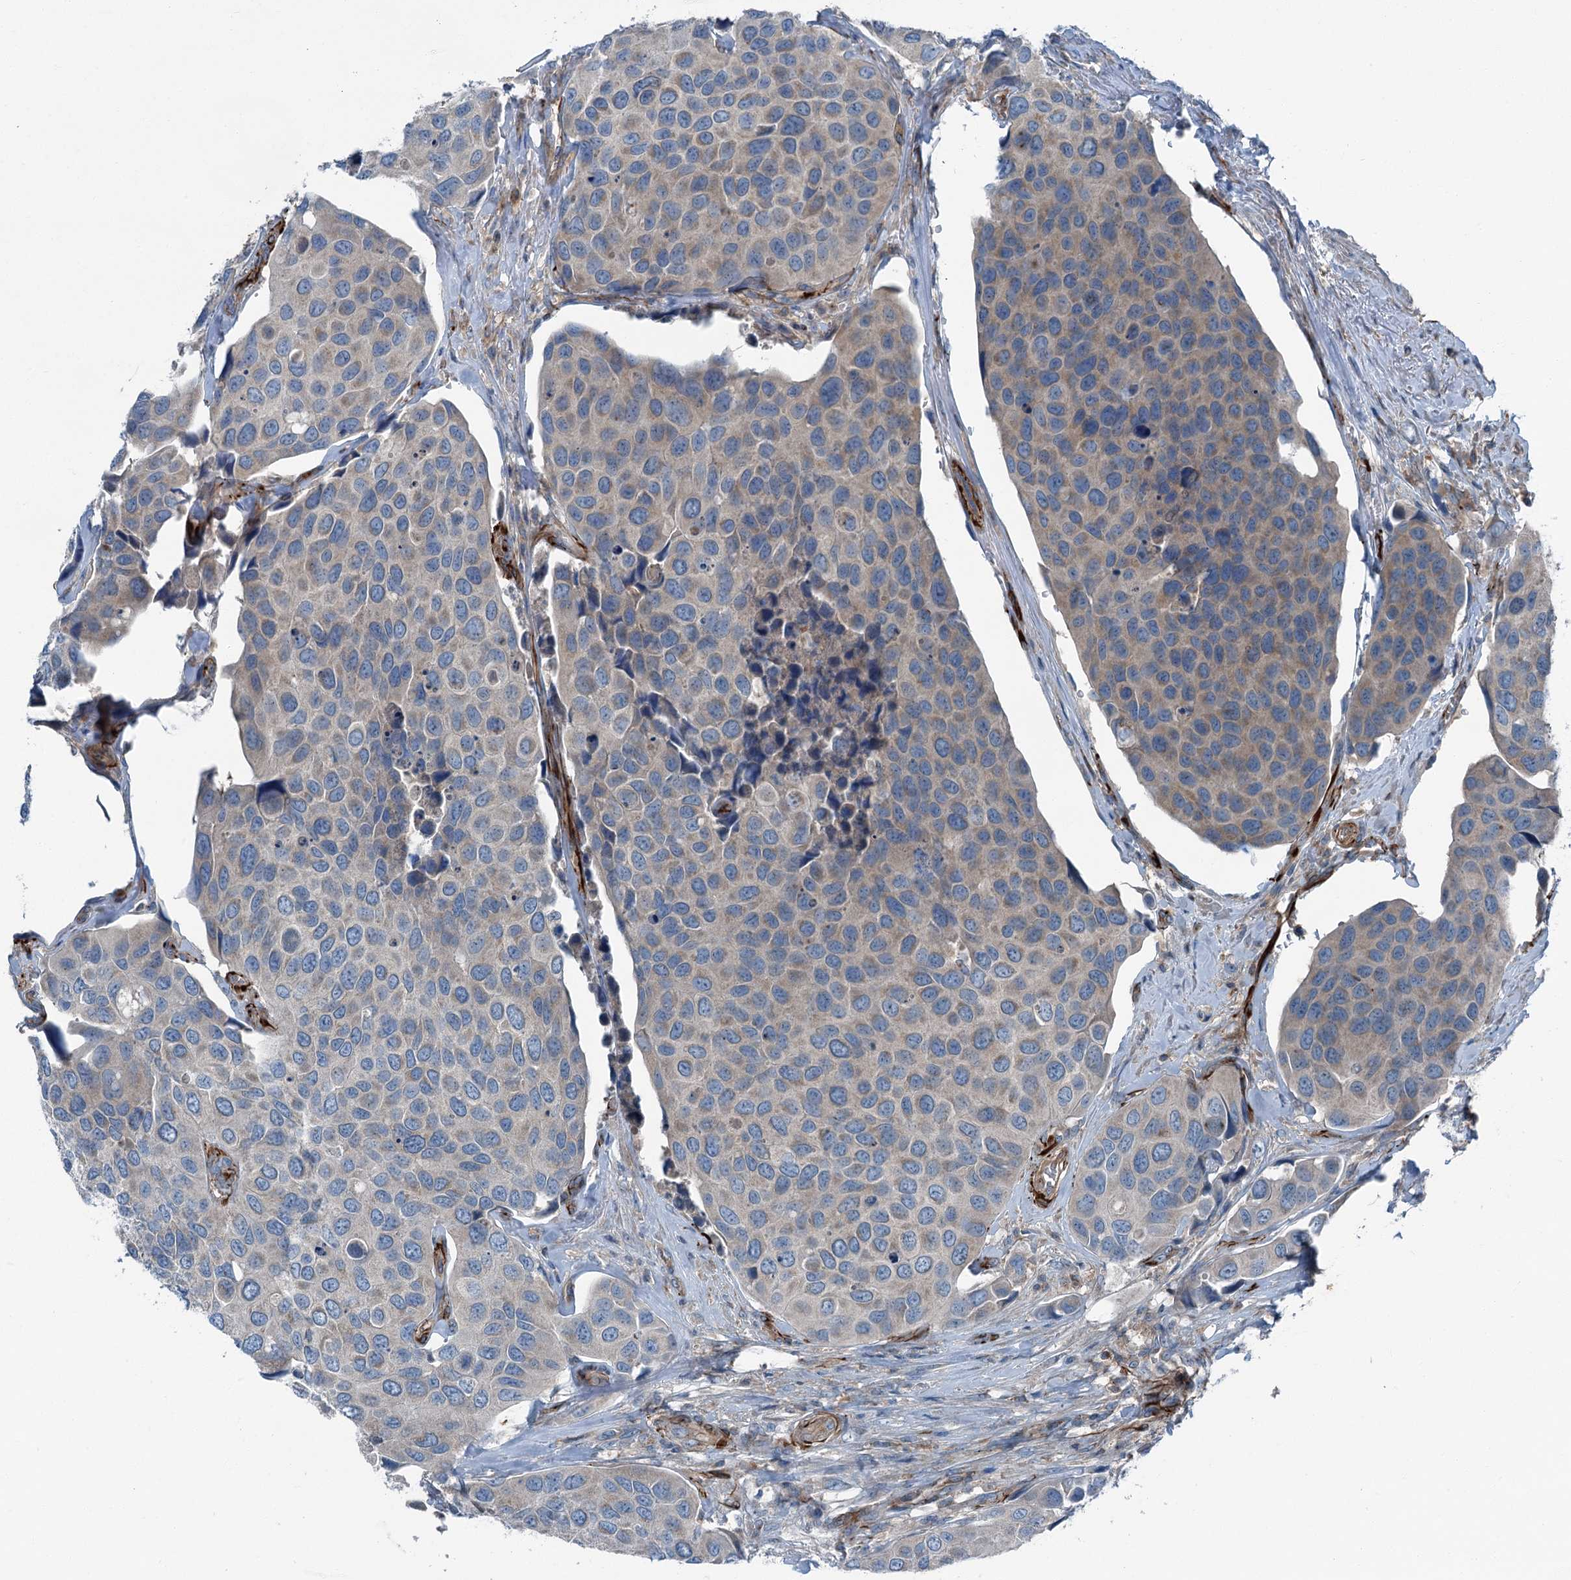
{"staining": {"intensity": "weak", "quantity": "<25%", "location": "cytoplasmic/membranous"}, "tissue": "urothelial cancer", "cell_type": "Tumor cells", "image_type": "cancer", "snomed": [{"axis": "morphology", "description": "Urothelial carcinoma, High grade"}, {"axis": "topography", "description": "Urinary bladder"}], "caption": "High-grade urothelial carcinoma was stained to show a protein in brown. There is no significant staining in tumor cells. Brightfield microscopy of immunohistochemistry (IHC) stained with DAB (3,3'-diaminobenzidine) (brown) and hematoxylin (blue), captured at high magnification.", "gene": "AXL", "patient": {"sex": "male", "age": 74}}